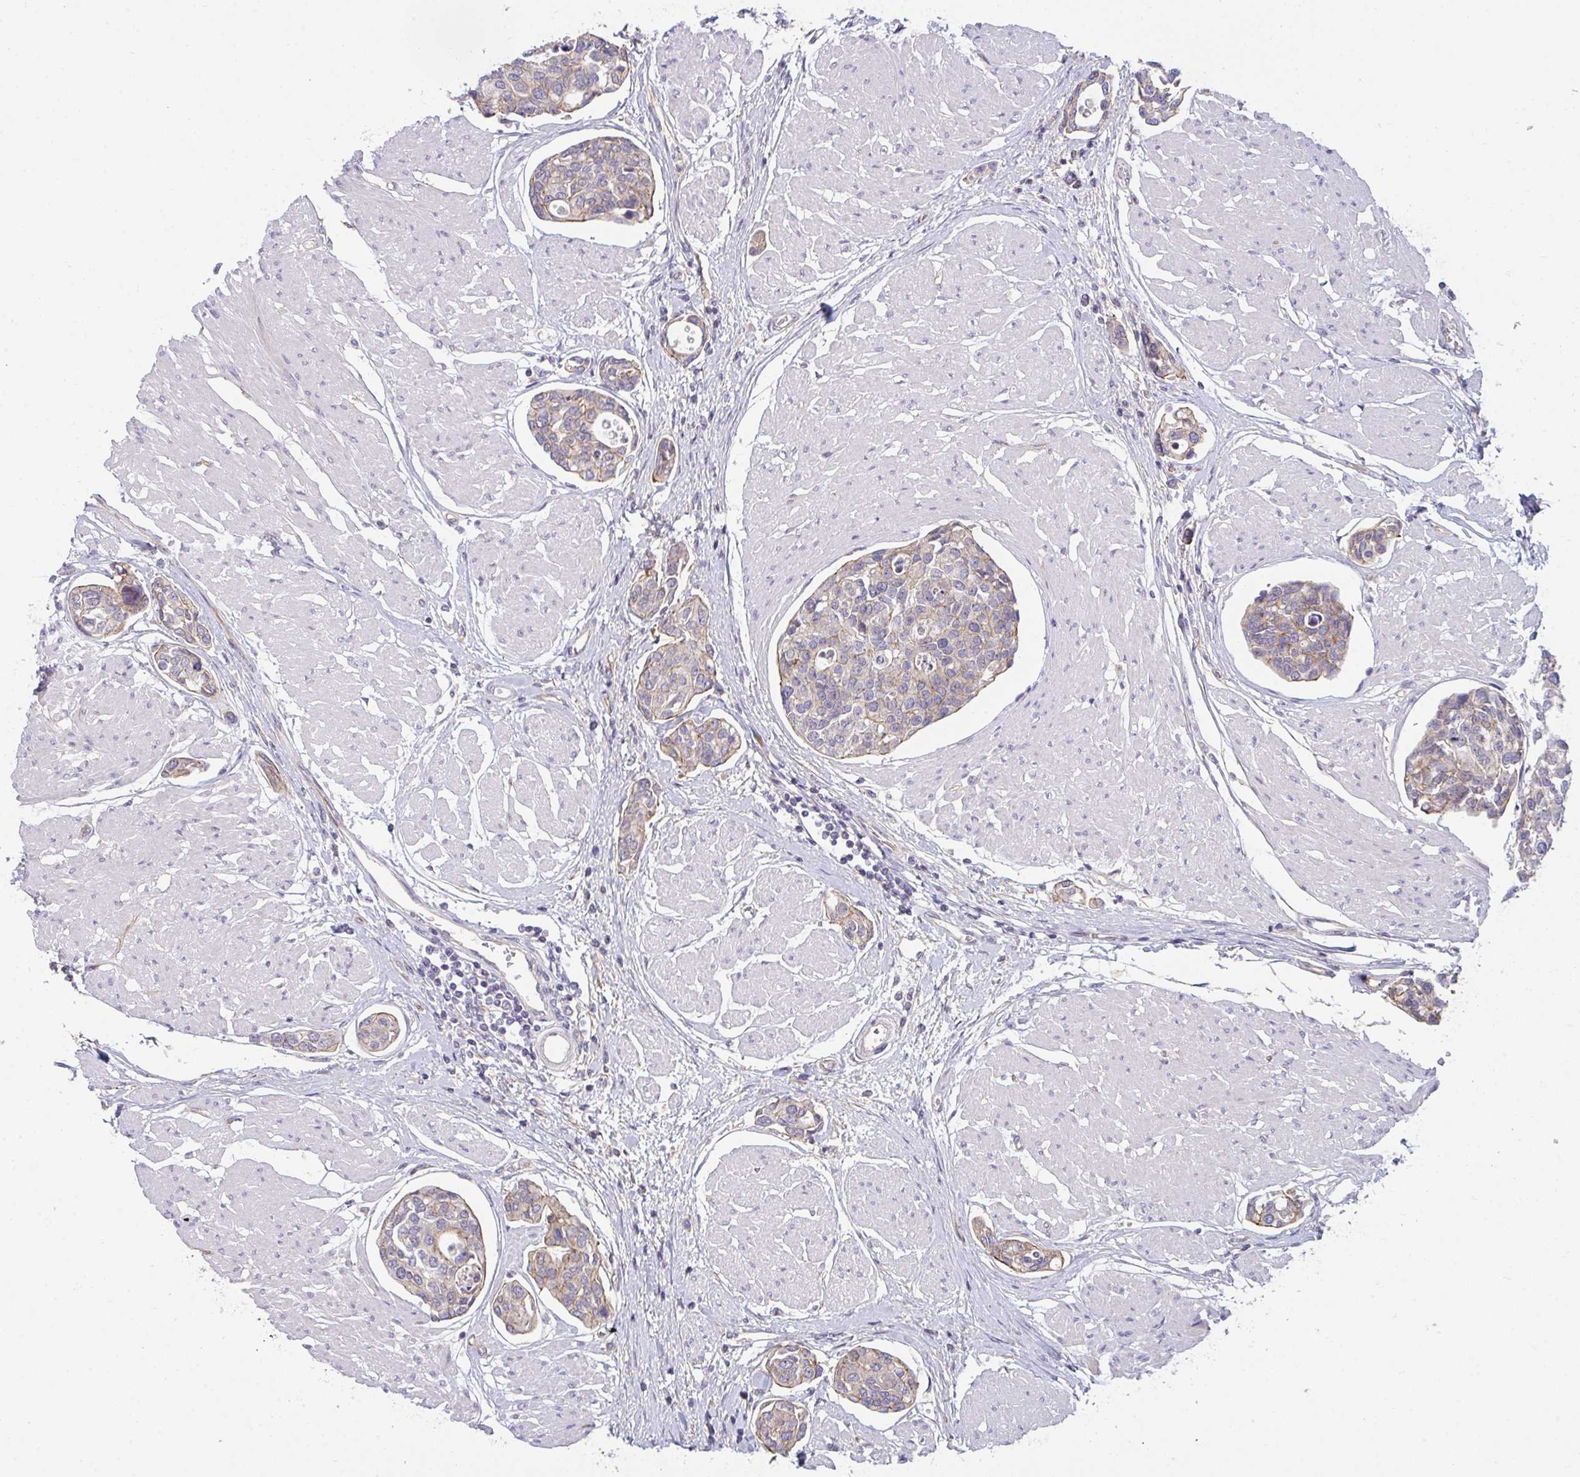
{"staining": {"intensity": "weak", "quantity": "25%-75%", "location": "cytoplasmic/membranous"}, "tissue": "urothelial cancer", "cell_type": "Tumor cells", "image_type": "cancer", "snomed": [{"axis": "morphology", "description": "Urothelial carcinoma, High grade"}, {"axis": "topography", "description": "Urinary bladder"}], "caption": "Urothelial carcinoma (high-grade) stained for a protein reveals weak cytoplasmic/membranous positivity in tumor cells.", "gene": "CASP9", "patient": {"sex": "male", "age": 78}}